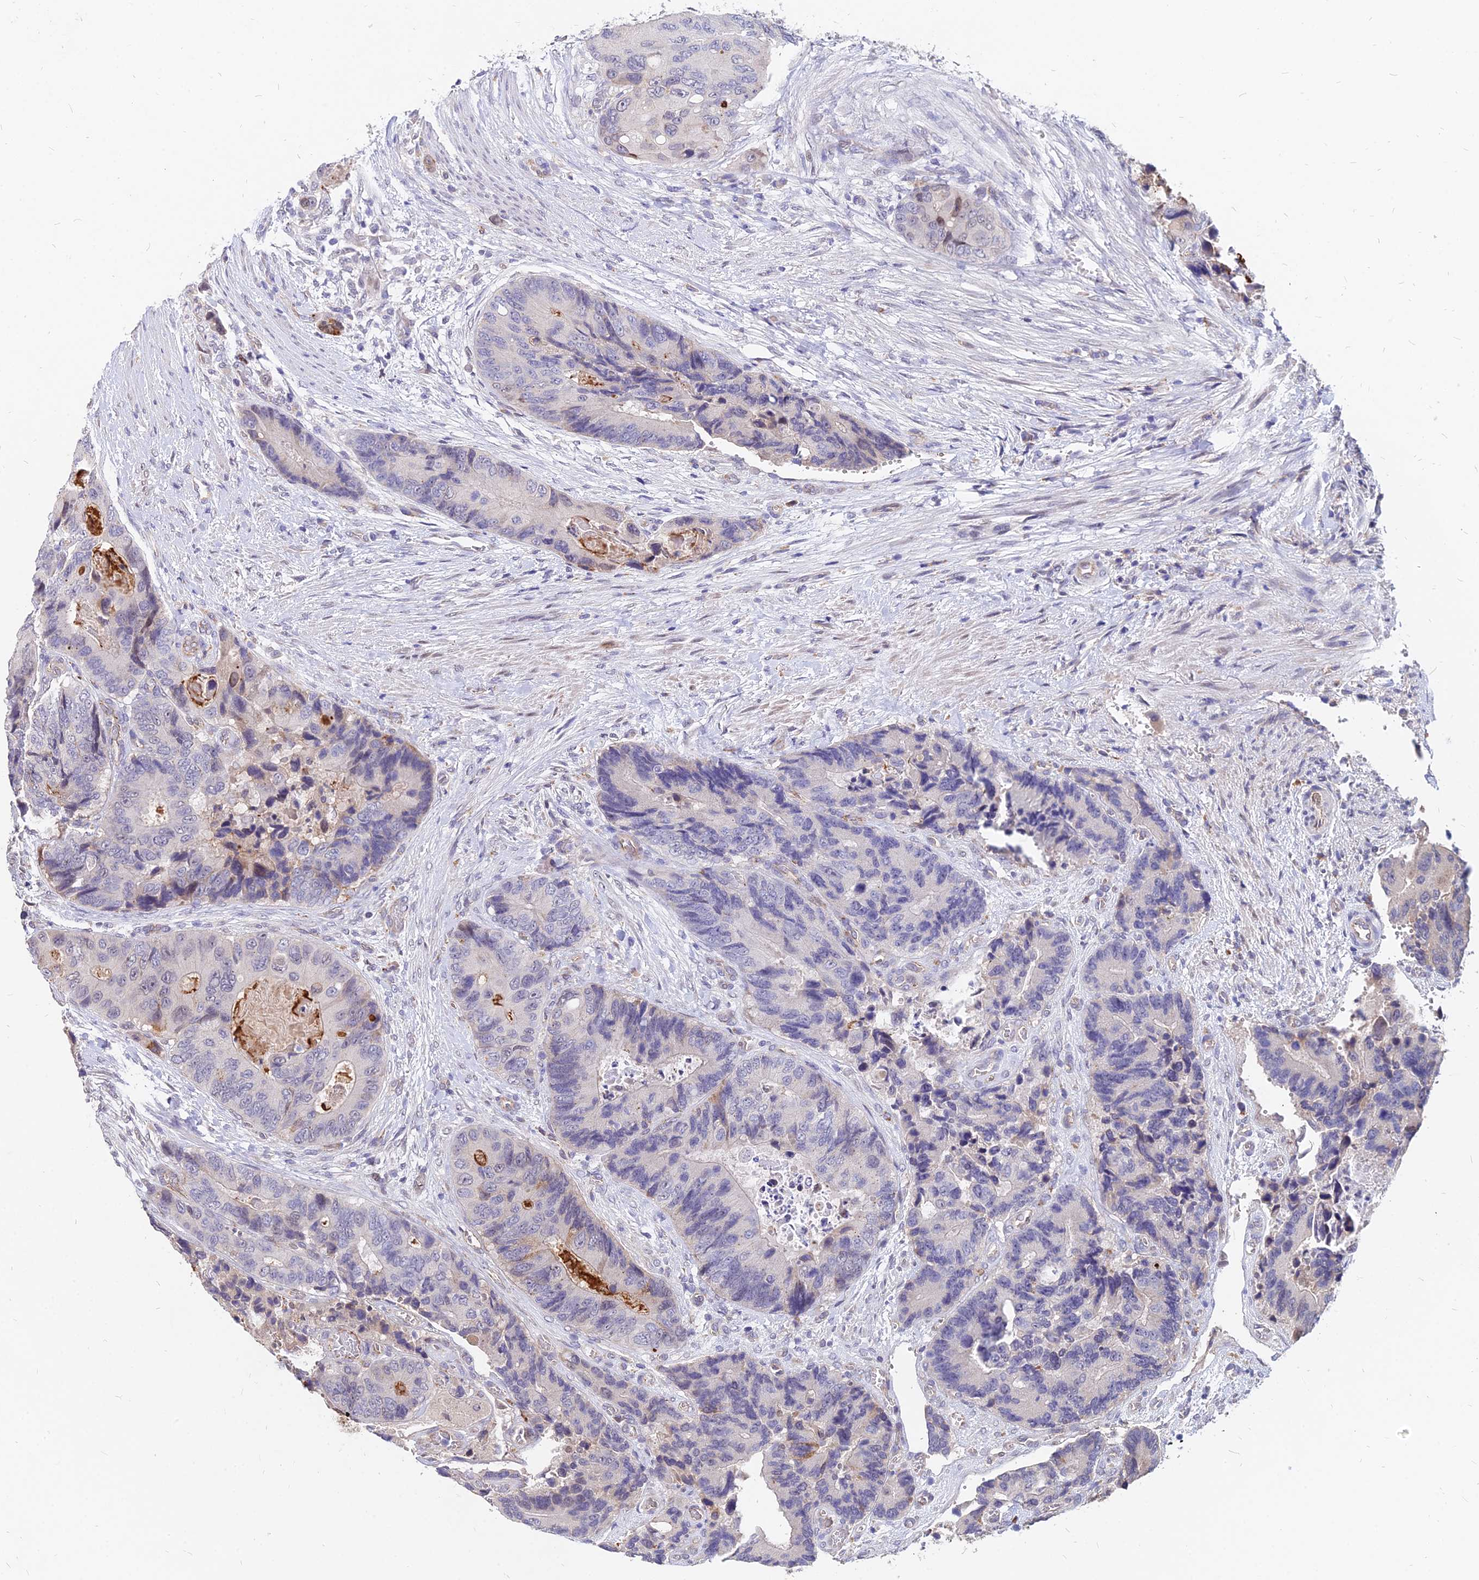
{"staining": {"intensity": "weak", "quantity": "<25%", "location": "nuclear"}, "tissue": "colorectal cancer", "cell_type": "Tumor cells", "image_type": "cancer", "snomed": [{"axis": "morphology", "description": "Adenocarcinoma, NOS"}, {"axis": "topography", "description": "Colon"}], "caption": "Histopathology image shows no significant protein positivity in tumor cells of colorectal cancer.", "gene": "C11orf68", "patient": {"sex": "male", "age": 84}}